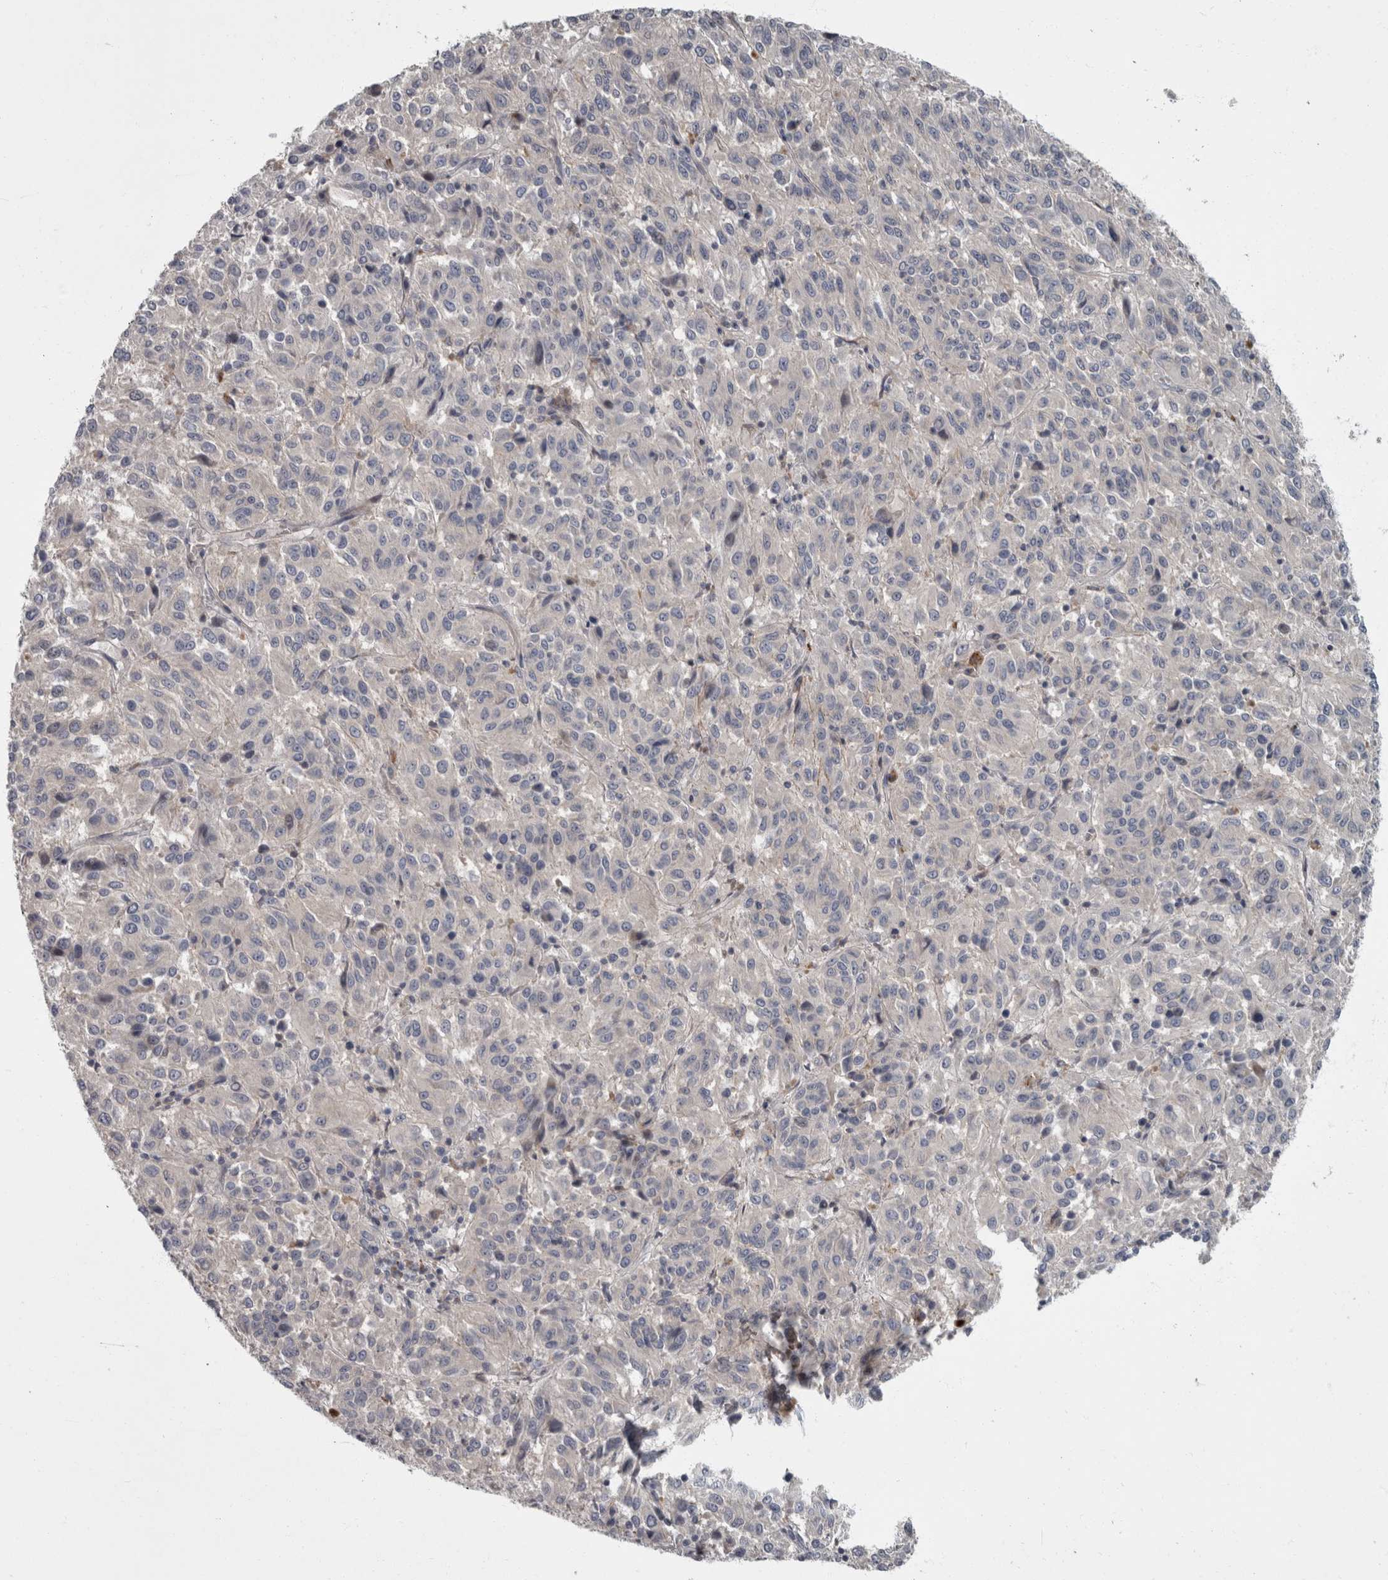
{"staining": {"intensity": "negative", "quantity": "none", "location": "none"}, "tissue": "melanoma", "cell_type": "Tumor cells", "image_type": "cancer", "snomed": [{"axis": "morphology", "description": "Malignant melanoma, Metastatic site"}, {"axis": "topography", "description": "Lung"}], "caption": "Immunohistochemistry (IHC) image of neoplastic tissue: human melanoma stained with DAB (3,3'-diaminobenzidine) displays no significant protein staining in tumor cells.", "gene": "CDC42BPG", "patient": {"sex": "male", "age": 64}}